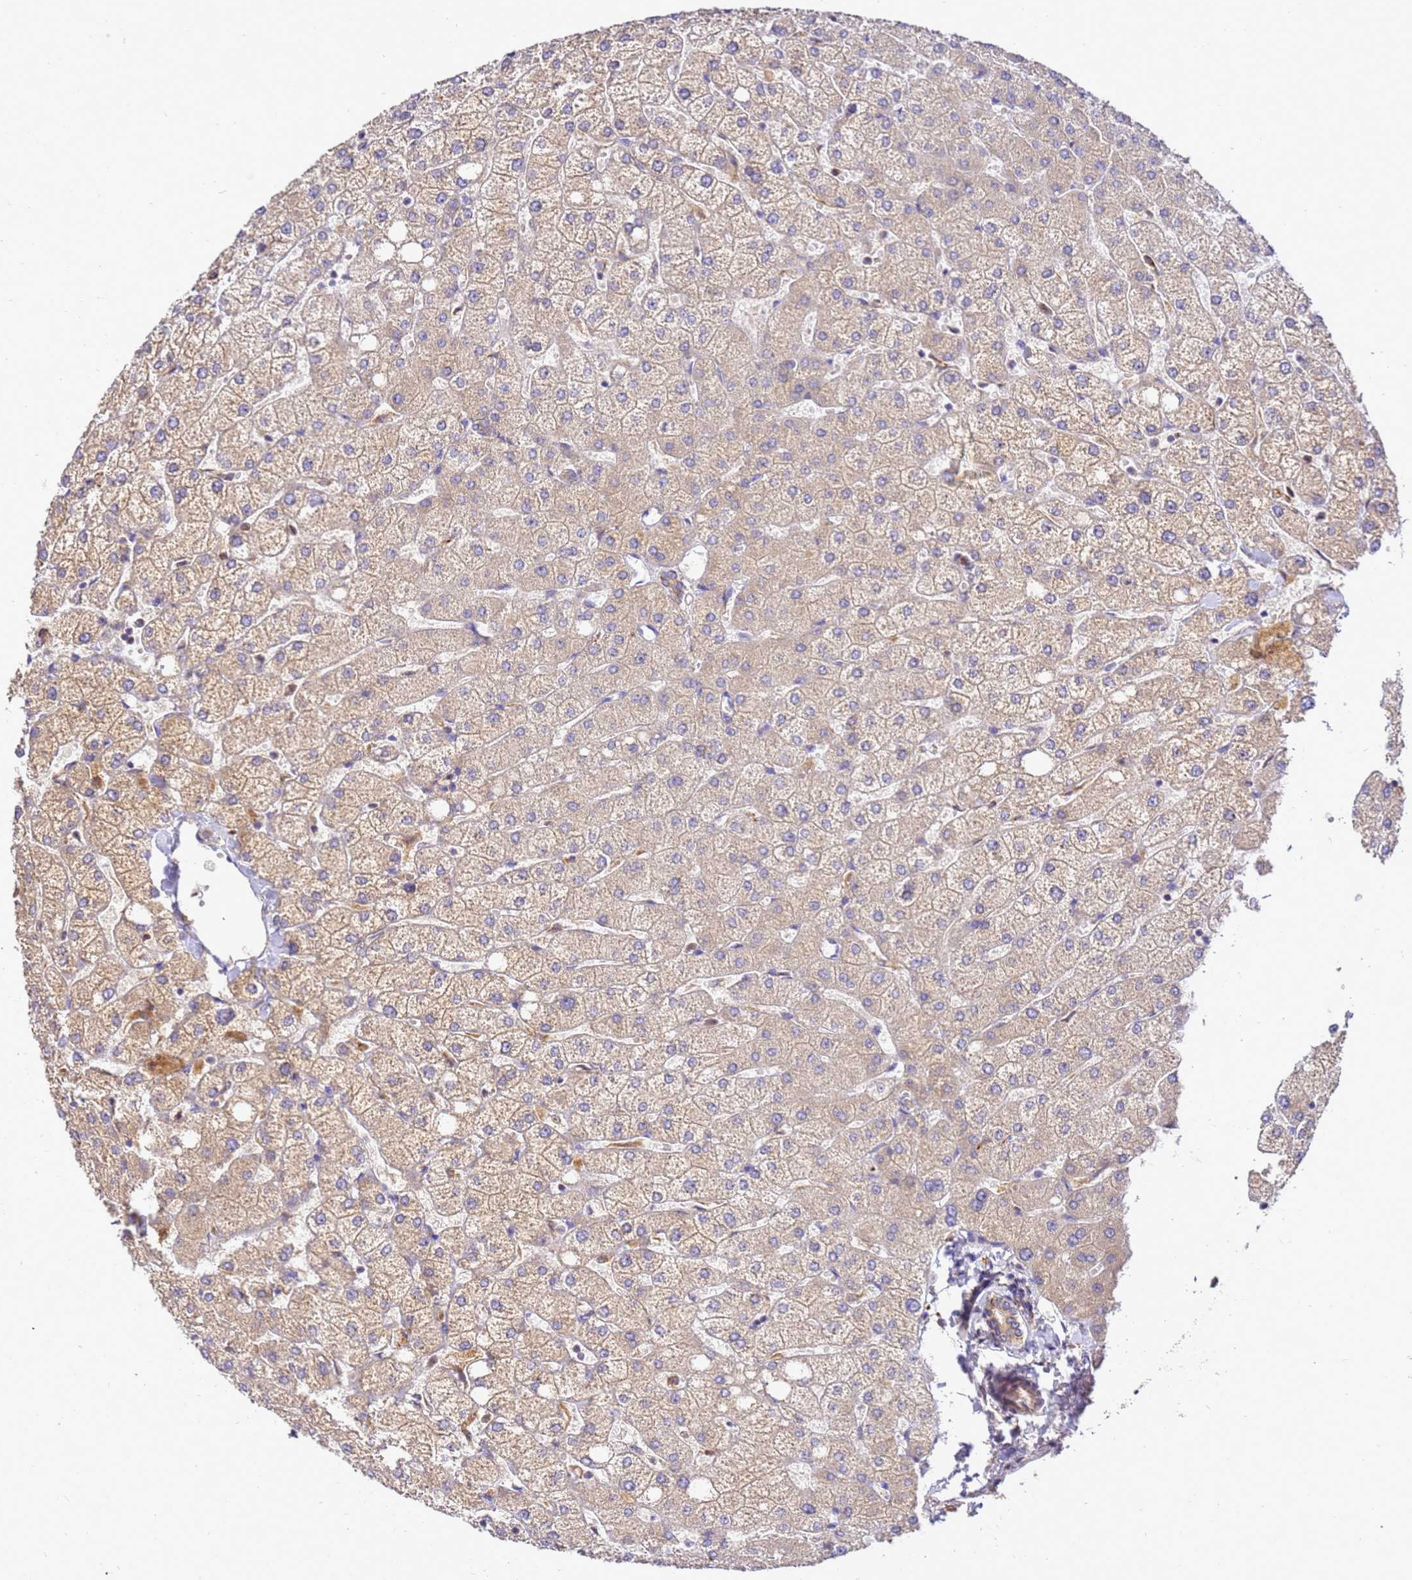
{"staining": {"intensity": "weak", "quantity": ">75%", "location": "cytoplasmic/membranous"}, "tissue": "liver", "cell_type": "Cholangiocytes", "image_type": "normal", "snomed": [{"axis": "morphology", "description": "Normal tissue, NOS"}, {"axis": "topography", "description": "Liver"}], "caption": "Protein expression analysis of benign human liver reveals weak cytoplasmic/membranous staining in about >75% of cholangiocytes.", "gene": "ADPGK", "patient": {"sex": "female", "age": 54}}